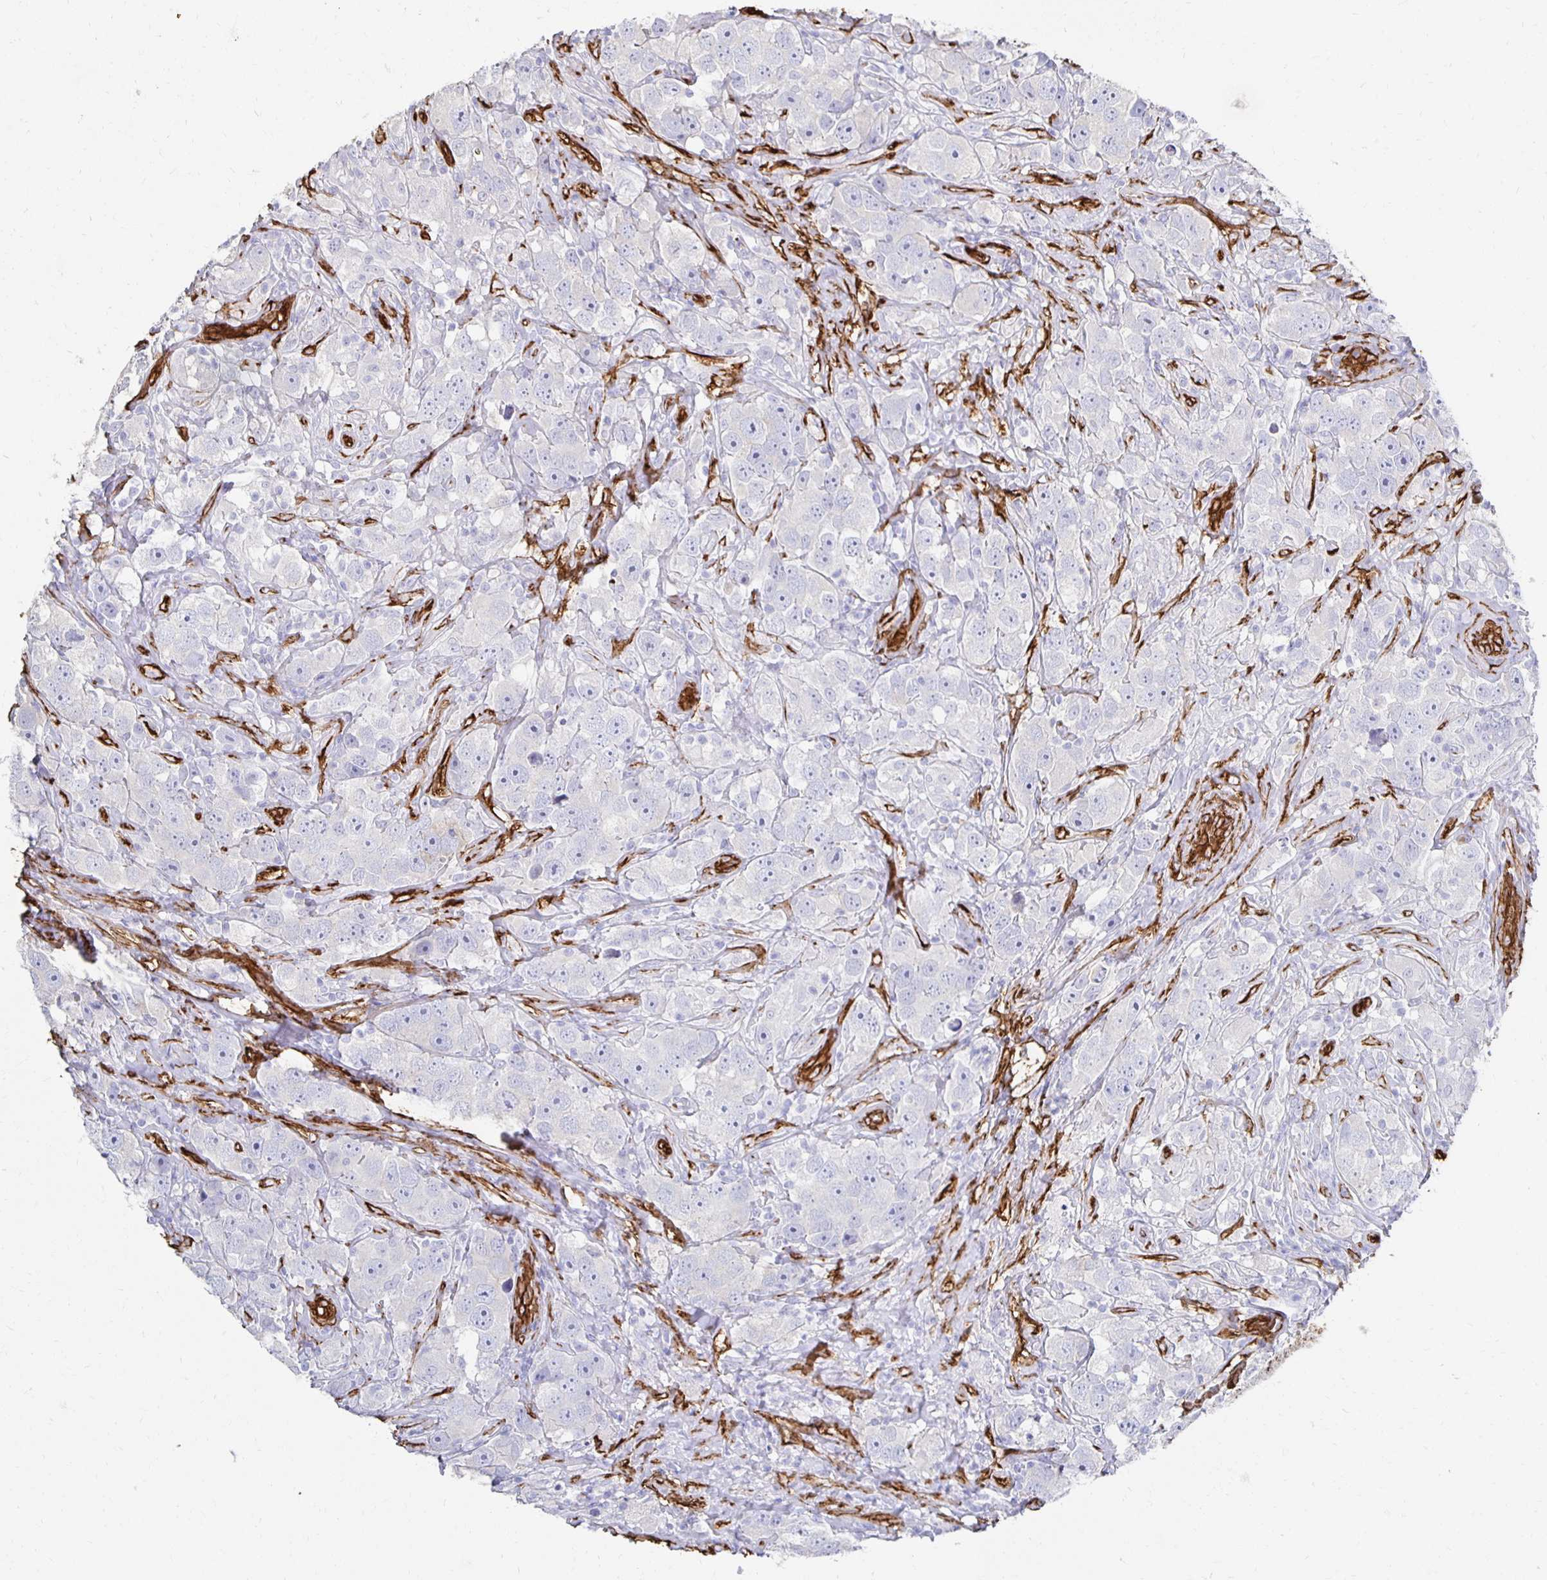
{"staining": {"intensity": "negative", "quantity": "none", "location": "none"}, "tissue": "testis cancer", "cell_type": "Tumor cells", "image_type": "cancer", "snomed": [{"axis": "morphology", "description": "Seminoma, NOS"}, {"axis": "topography", "description": "Testis"}], "caption": "Immunohistochemistry photomicrograph of testis seminoma stained for a protein (brown), which exhibits no positivity in tumor cells. (Stains: DAB (3,3'-diaminobenzidine) IHC with hematoxylin counter stain, Microscopy: brightfield microscopy at high magnification).", "gene": "VIPR2", "patient": {"sex": "male", "age": 49}}